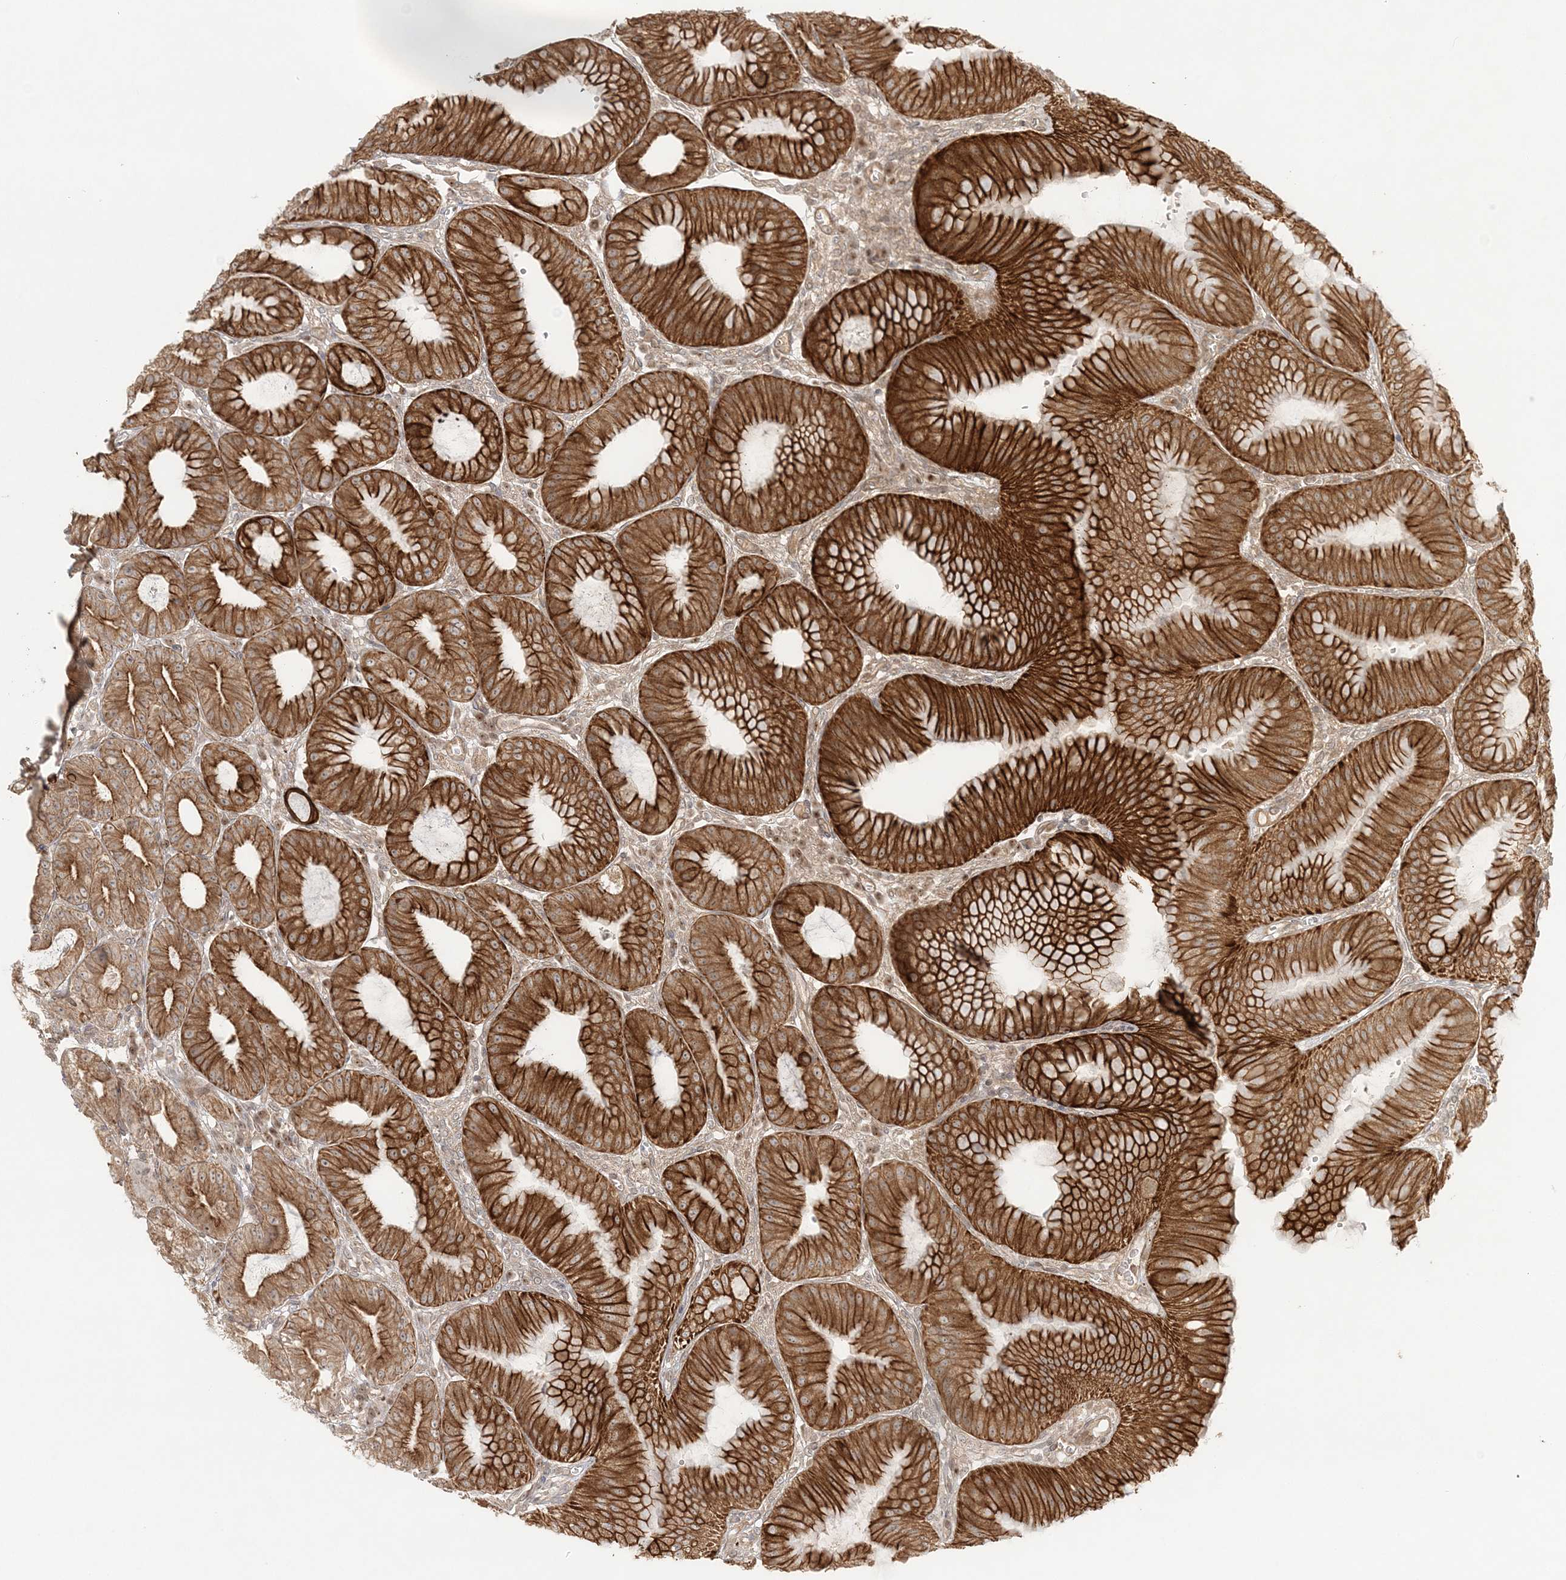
{"staining": {"intensity": "strong", "quantity": ">75%", "location": "cytoplasmic/membranous"}, "tissue": "stomach", "cell_type": "Glandular cells", "image_type": "normal", "snomed": [{"axis": "morphology", "description": "Normal tissue, NOS"}, {"axis": "topography", "description": "Stomach, lower"}], "caption": "Stomach stained with immunohistochemistry (IHC) shows strong cytoplasmic/membranous expression in approximately >75% of glandular cells. The protein of interest is stained brown, and the nuclei are stained in blue (DAB (3,3'-diaminobenzidine) IHC with brightfield microscopy, high magnification).", "gene": "KIAA0232", "patient": {"sex": "male", "age": 71}}